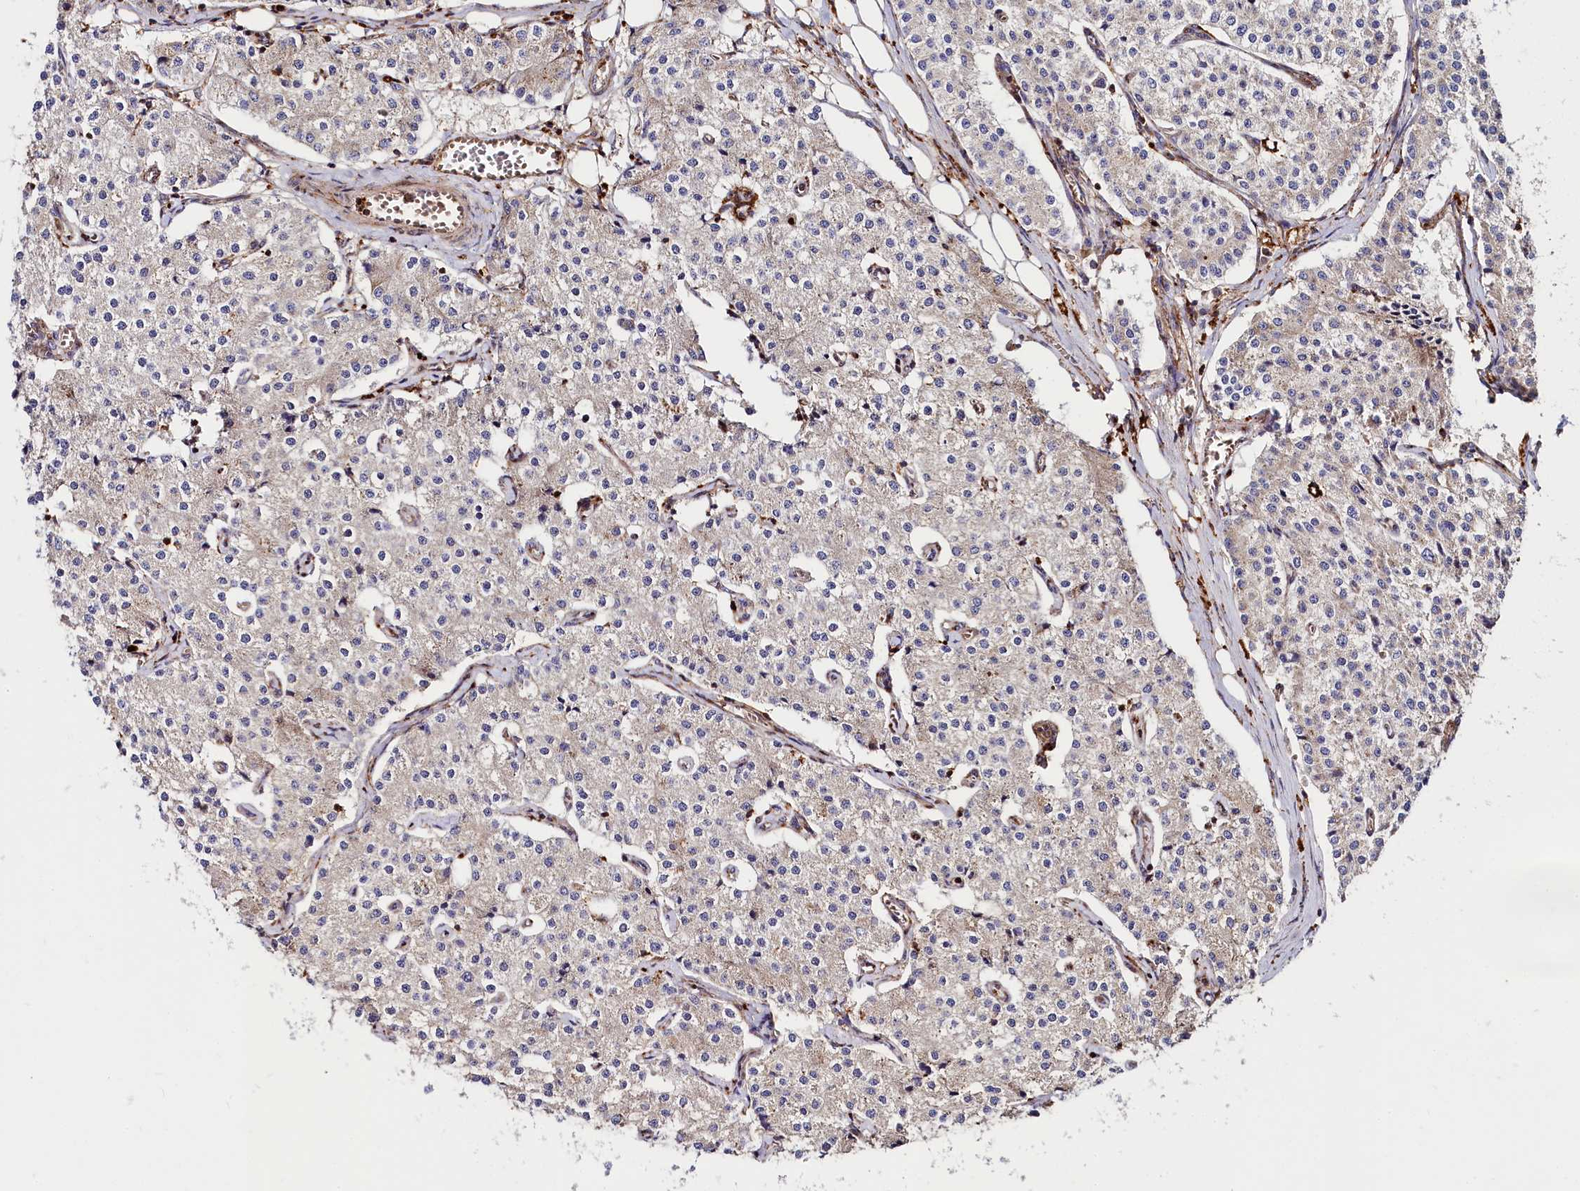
{"staining": {"intensity": "negative", "quantity": "none", "location": "none"}, "tissue": "carcinoid", "cell_type": "Tumor cells", "image_type": "cancer", "snomed": [{"axis": "morphology", "description": "Carcinoid, malignant, NOS"}, {"axis": "topography", "description": "Colon"}], "caption": "The histopathology image exhibits no staining of tumor cells in carcinoid (malignant).", "gene": "WDR73", "patient": {"sex": "female", "age": 52}}